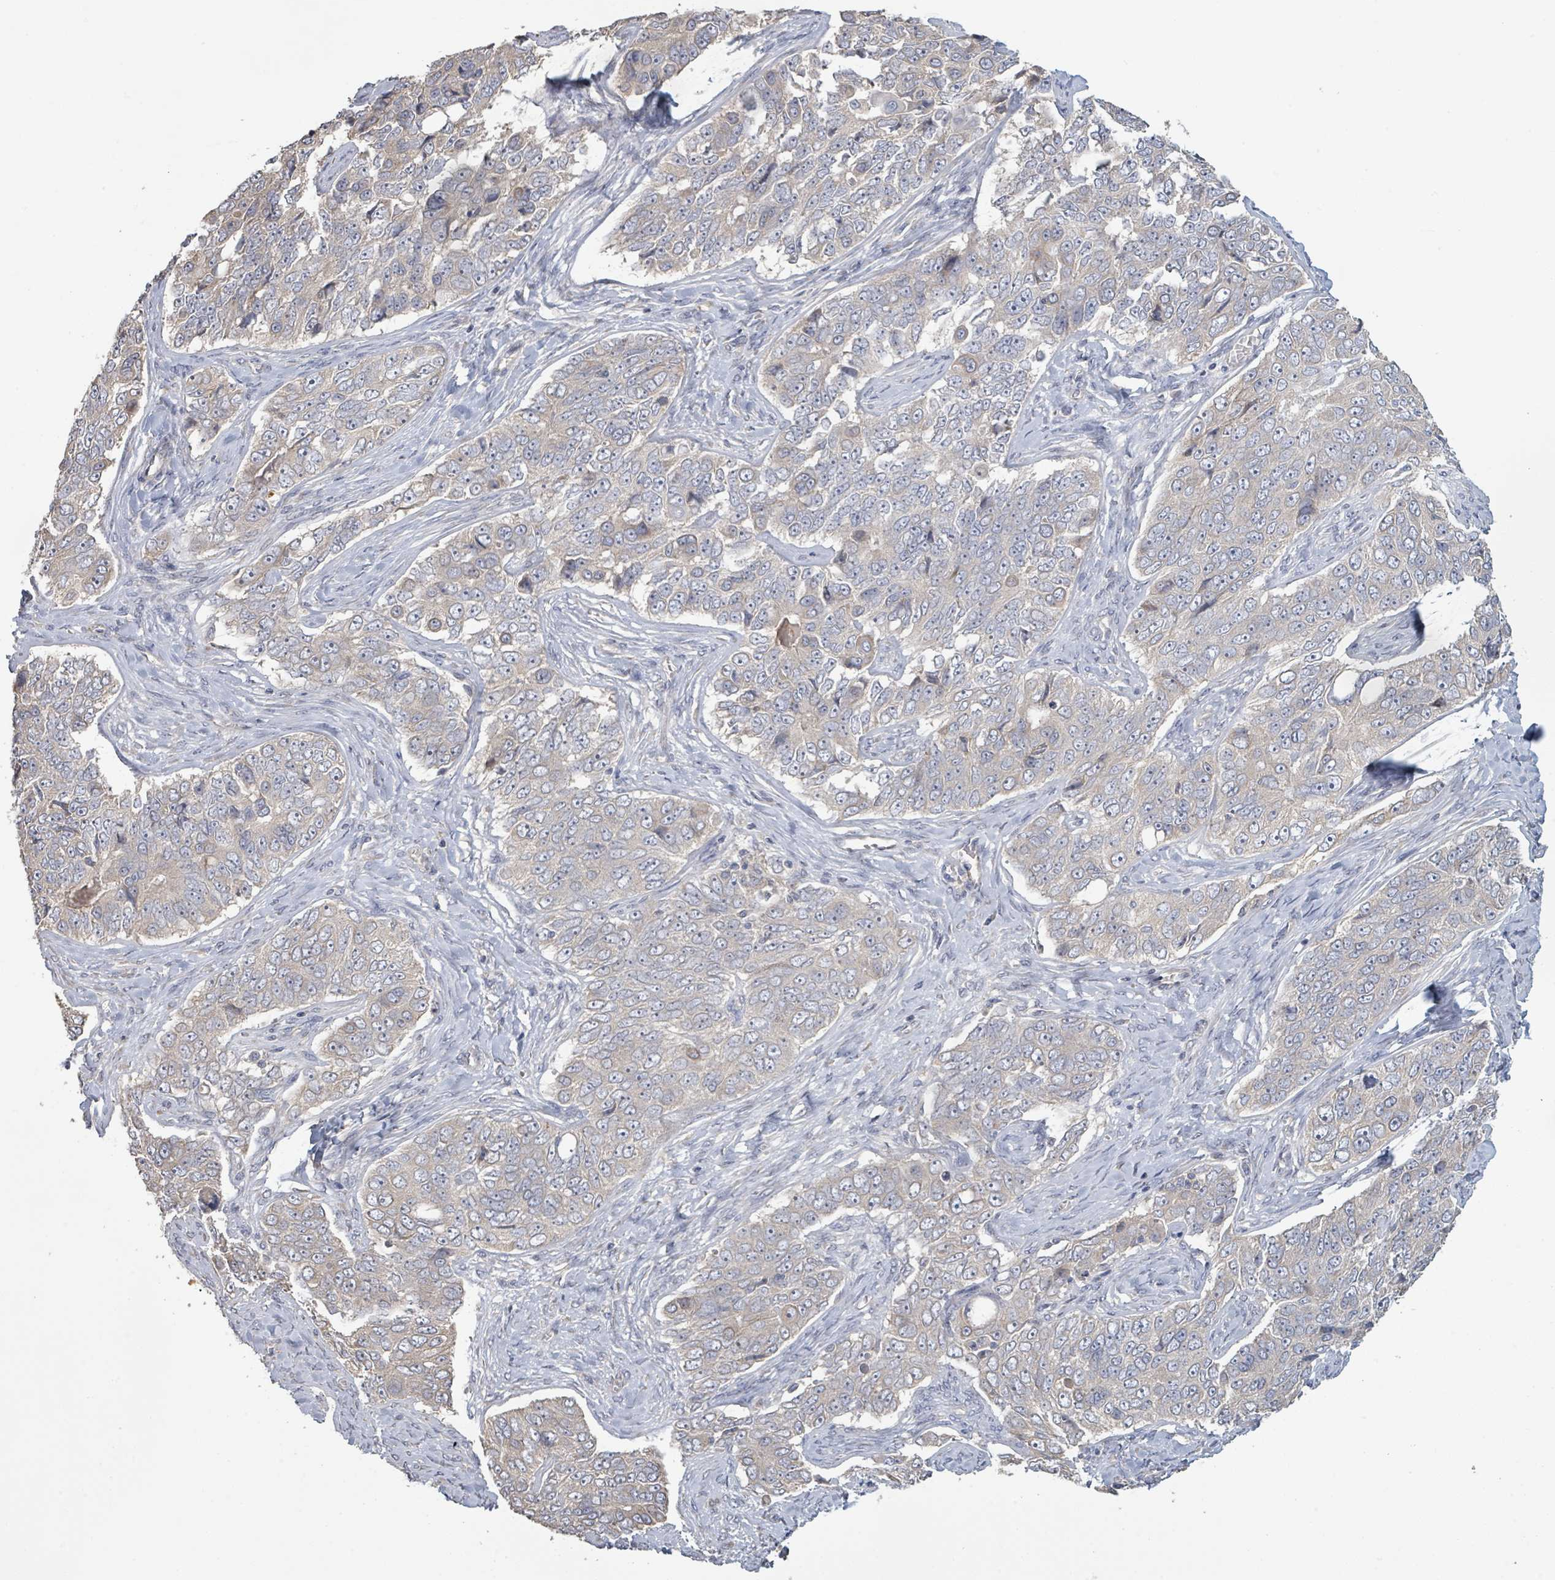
{"staining": {"intensity": "negative", "quantity": "none", "location": "none"}, "tissue": "ovarian cancer", "cell_type": "Tumor cells", "image_type": "cancer", "snomed": [{"axis": "morphology", "description": "Carcinoma, endometroid"}, {"axis": "topography", "description": "Ovary"}], "caption": "DAB immunohistochemical staining of human ovarian endometroid carcinoma demonstrates no significant expression in tumor cells.", "gene": "KCNS2", "patient": {"sex": "female", "age": 51}}